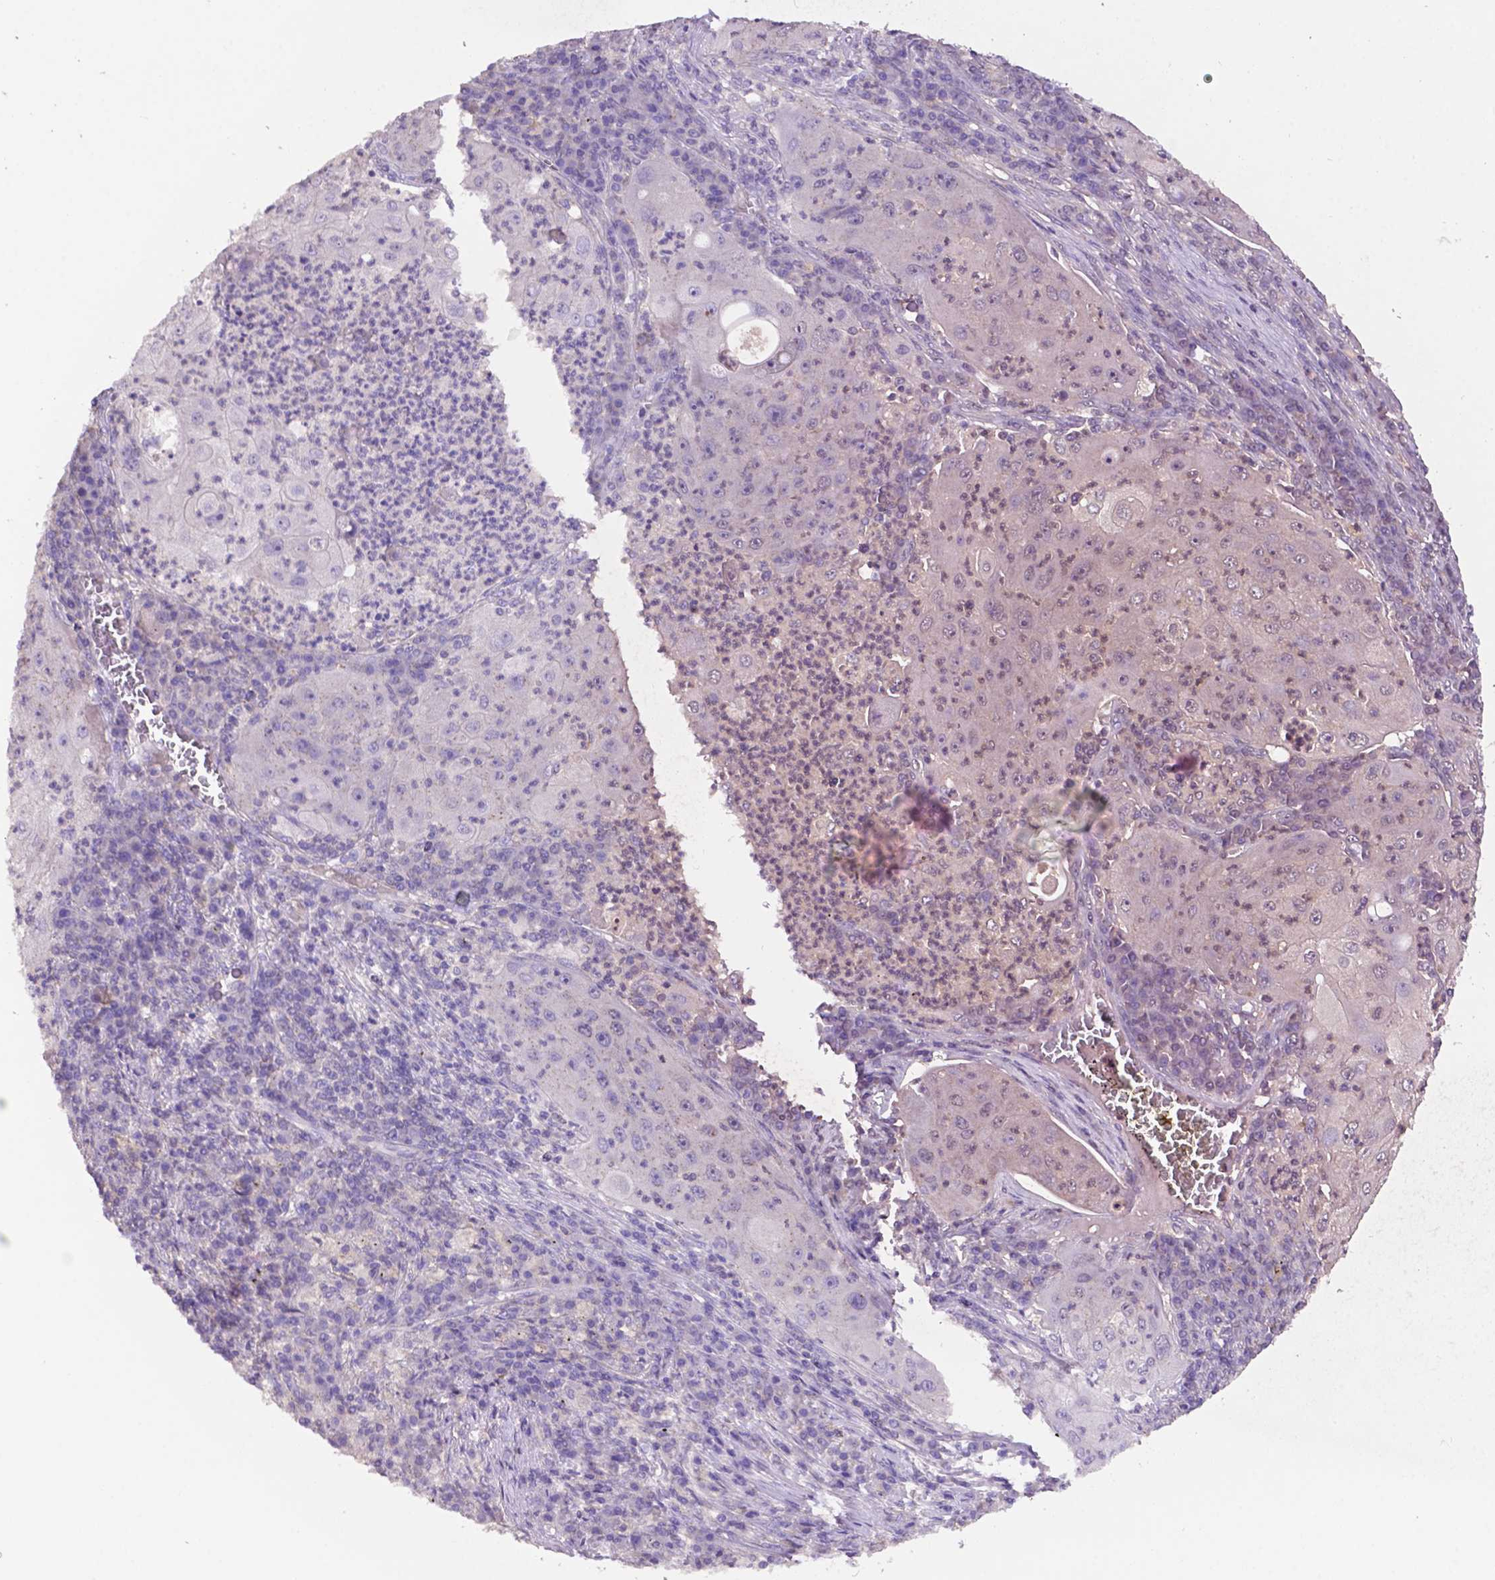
{"staining": {"intensity": "negative", "quantity": "none", "location": "none"}, "tissue": "lung cancer", "cell_type": "Tumor cells", "image_type": "cancer", "snomed": [{"axis": "morphology", "description": "Squamous cell carcinoma, NOS"}, {"axis": "topography", "description": "Lung"}], "caption": "IHC photomicrograph of lung cancer stained for a protein (brown), which reveals no positivity in tumor cells.", "gene": "PRPS2", "patient": {"sex": "female", "age": 59}}